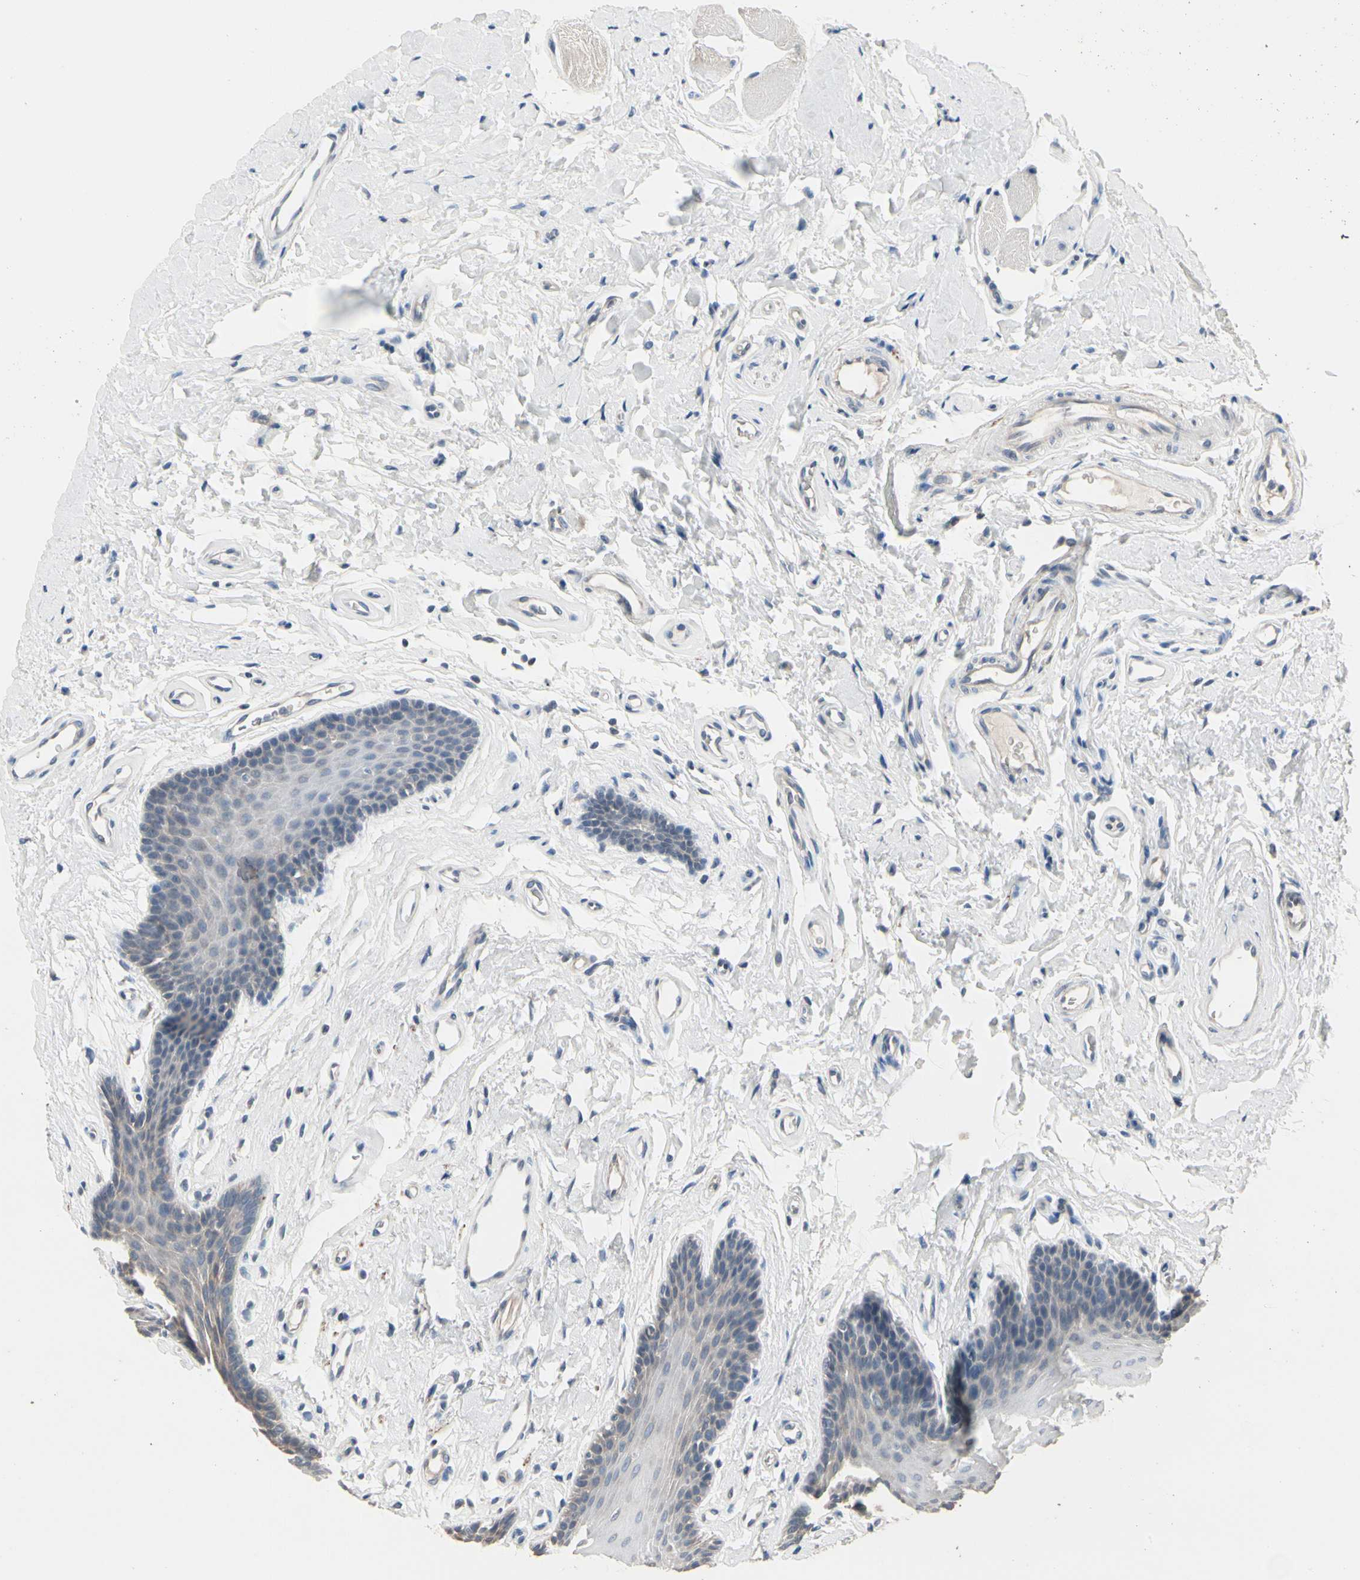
{"staining": {"intensity": "weak", "quantity": "<25%", "location": "cytoplasmic/membranous"}, "tissue": "oral mucosa", "cell_type": "Squamous epithelial cells", "image_type": "normal", "snomed": [{"axis": "morphology", "description": "Normal tissue, NOS"}, {"axis": "topography", "description": "Oral tissue"}], "caption": "This is a histopathology image of IHC staining of normal oral mucosa, which shows no positivity in squamous epithelial cells.", "gene": "SV2A", "patient": {"sex": "male", "age": 62}}